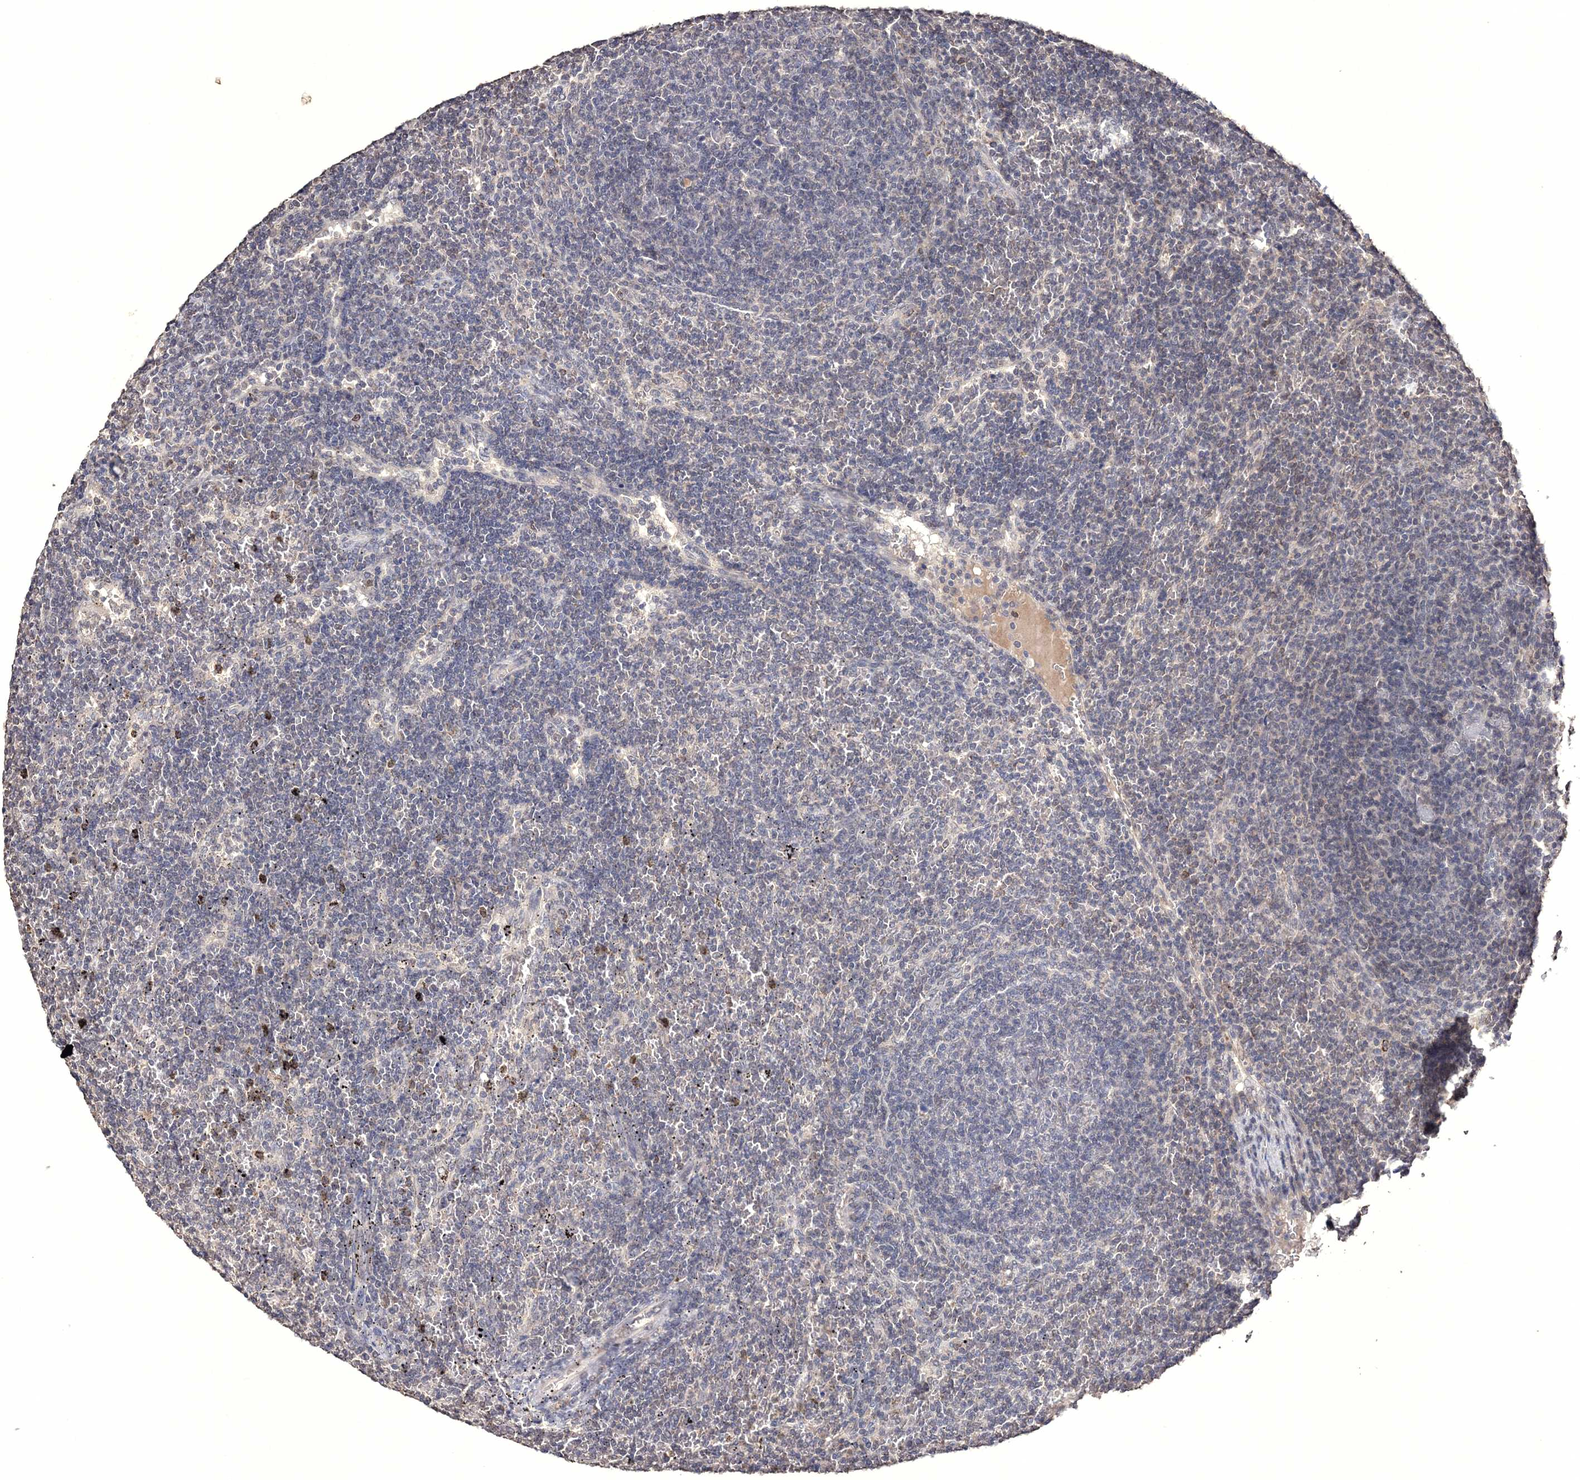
{"staining": {"intensity": "negative", "quantity": "none", "location": "none"}, "tissue": "lymphoma", "cell_type": "Tumor cells", "image_type": "cancer", "snomed": [{"axis": "morphology", "description": "Malignant lymphoma, non-Hodgkin's type, Low grade"}, {"axis": "topography", "description": "Spleen"}], "caption": "The photomicrograph exhibits no staining of tumor cells in malignant lymphoma, non-Hodgkin's type (low-grade). (Stains: DAB IHC with hematoxylin counter stain, Microscopy: brightfield microscopy at high magnification).", "gene": "GPN1", "patient": {"sex": "female", "age": 50}}